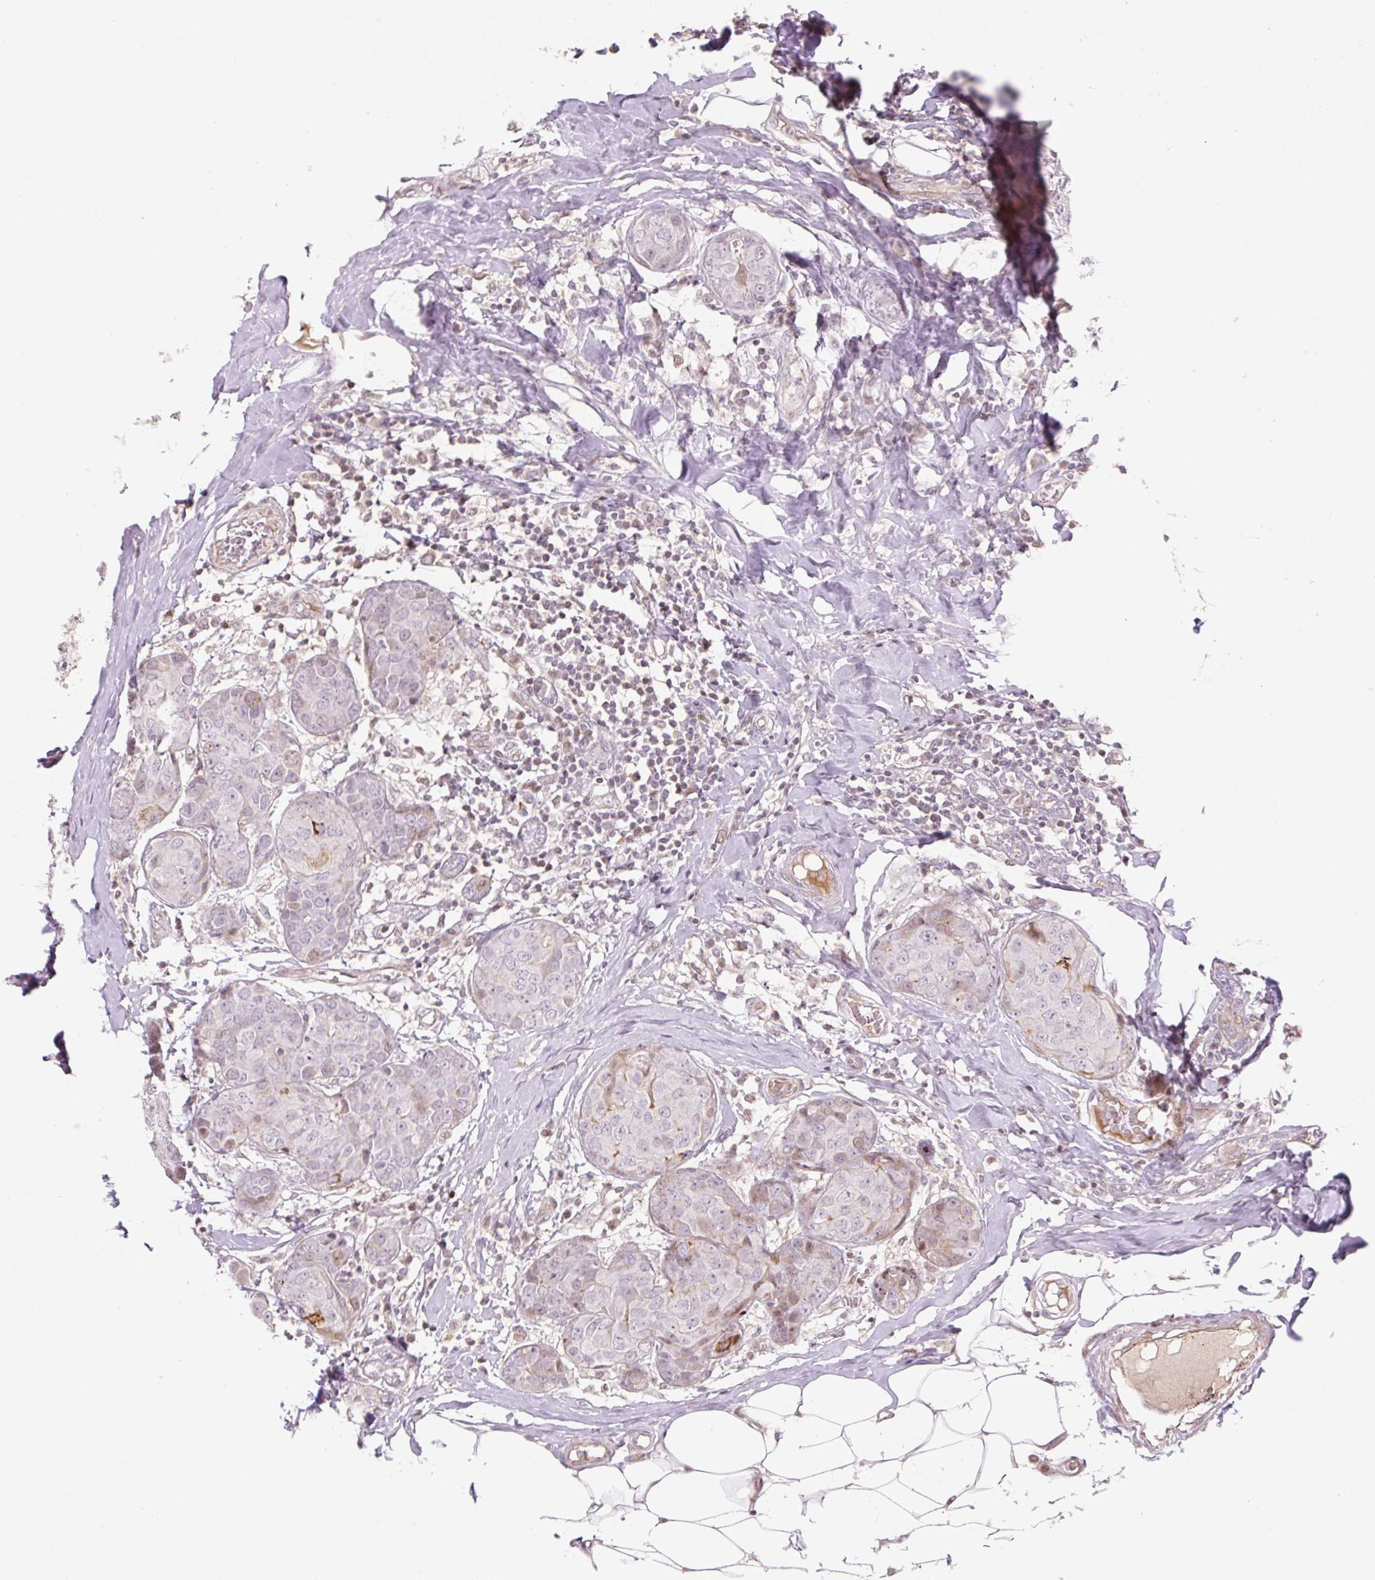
{"staining": {"intensity": "moderate", "quantity": "<25%", "location": "cytoplasmic/membranous"}, "tissue": "breast cancer", "cell_type": "Tumor cells", "image_type": "cancer", "snomed": [{"axis": "morphology", "description": "Duct carcinoma"}, {"axis": "topography", "description": "Breast"}], "caption": "IHC staining of breast cancer (intraductal carcinoma), which exhibits low levels of moderate cytoplasmic/membranous staining in approximately <25% of tumor cells indicating moderate cytoplasmic/membranous protein positivity. The staining was performed using DAB (3,3'-diaminobenzidine) (brown) for protein detection and nuclei were counterstained in hematoxylin (blue).", "gene": "ZNF552", "patient": {"sex": "female", "age": 43}}